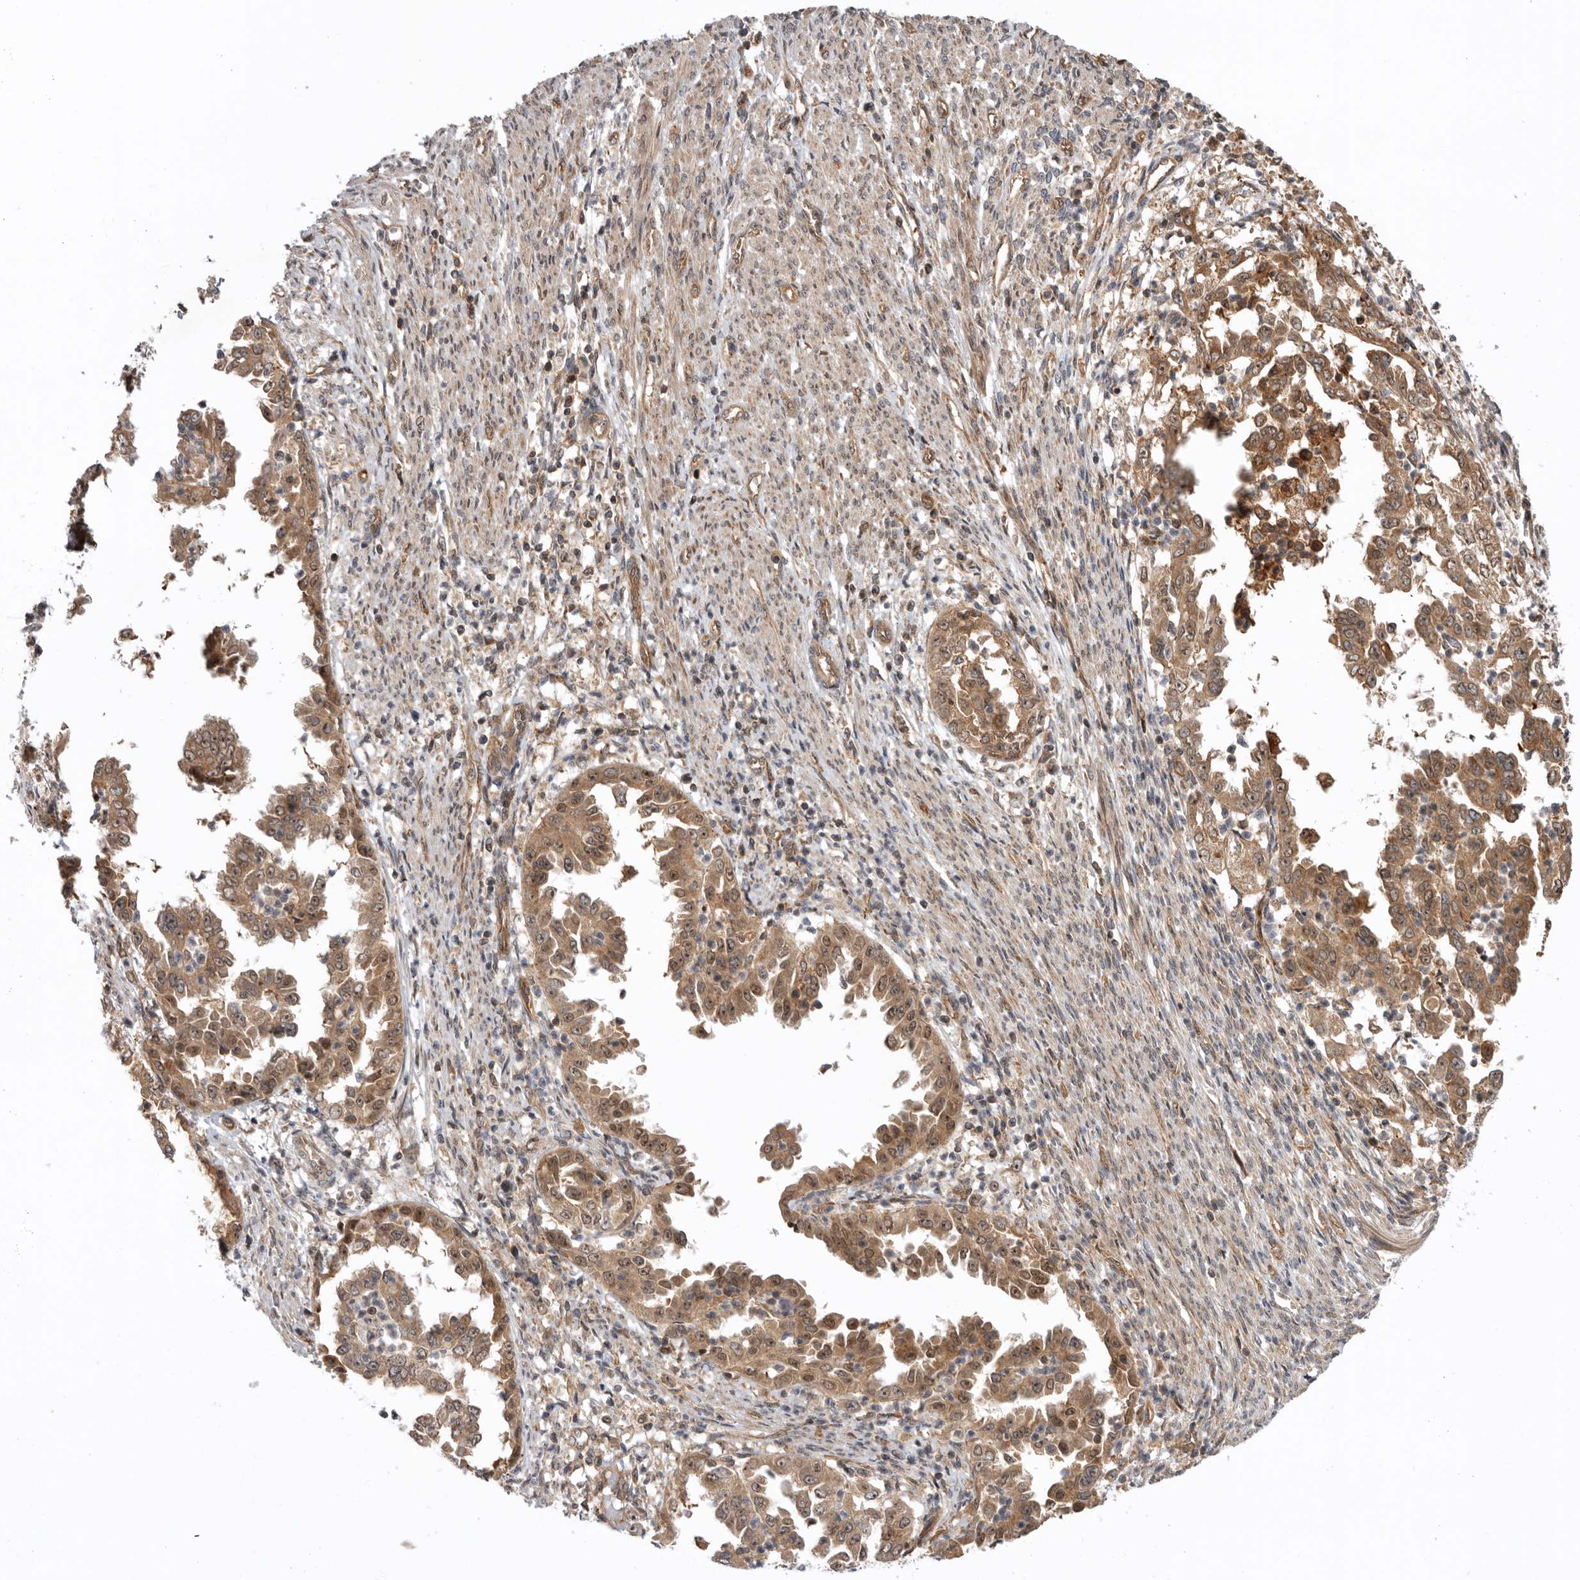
{"staining": {"intensity": "moderate", "quantity": ">75%", "location": "cytoplasmic/membranous,nuclear"}, "tissue": "endometrial cancer", "cell_type": "Tumor cells", "image_type": "cancer", "snomed": [{"axis": "morphology", "description": "Adenocarcinoma, NOS"}, {"axis": "topography", "description": "Endometrium"}], "caption": "Immunohistochemical staining of endometrial adenocarcinoma reveals moderate cytoplasmic/membranous and nuclear protein positivity in about >75% of tumor cells. Using DAB (3,3'-diaminobenzidine) (brown) and hematoxylin (blue) stains, captured at high magnification using brightfield microscopy.", "gene": "DHDDS", "patient": {"sex": "female", "age": 85}}